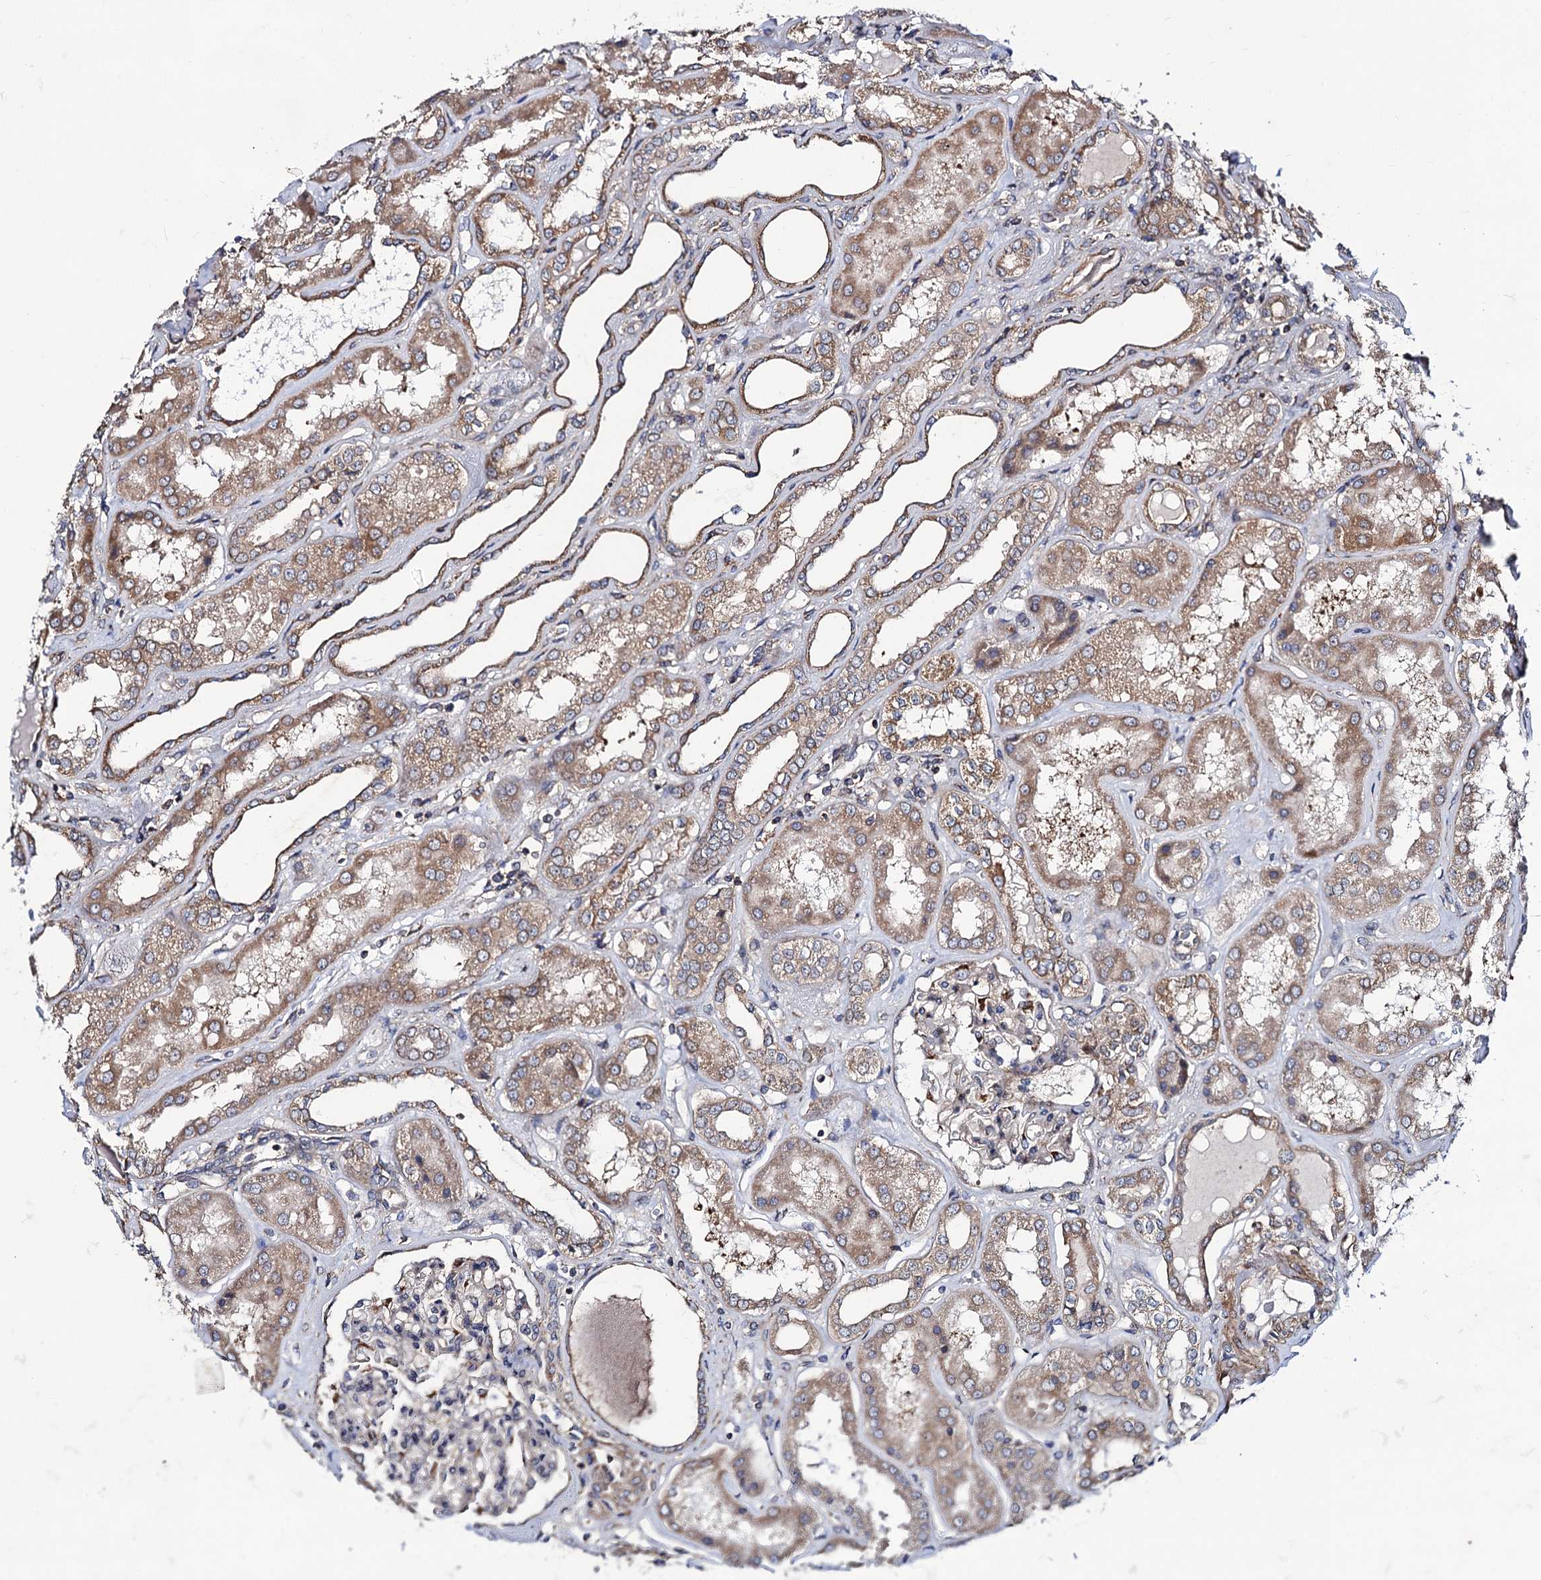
{"staining": {"intensity": "negative", "quantity": "none", "location": "none"}, "tissue": "kidney", "cell_type": "Cells in glomeruli", "image_type": "normal", "snomed": [{"axis": "morphology", "description": "Normal tissue, NOS"}, {"axis": "topography", "description": "Kidney"}], "caption": "Cells in glomeruli are negative for brown protein staining in unremarkable kidney. The staining is performed using DAB brown chromogen with nuclei counter-stained in using hematoxylin.", "gene": "DYDC1", "patient": {"sex": "female", "age": 56}}